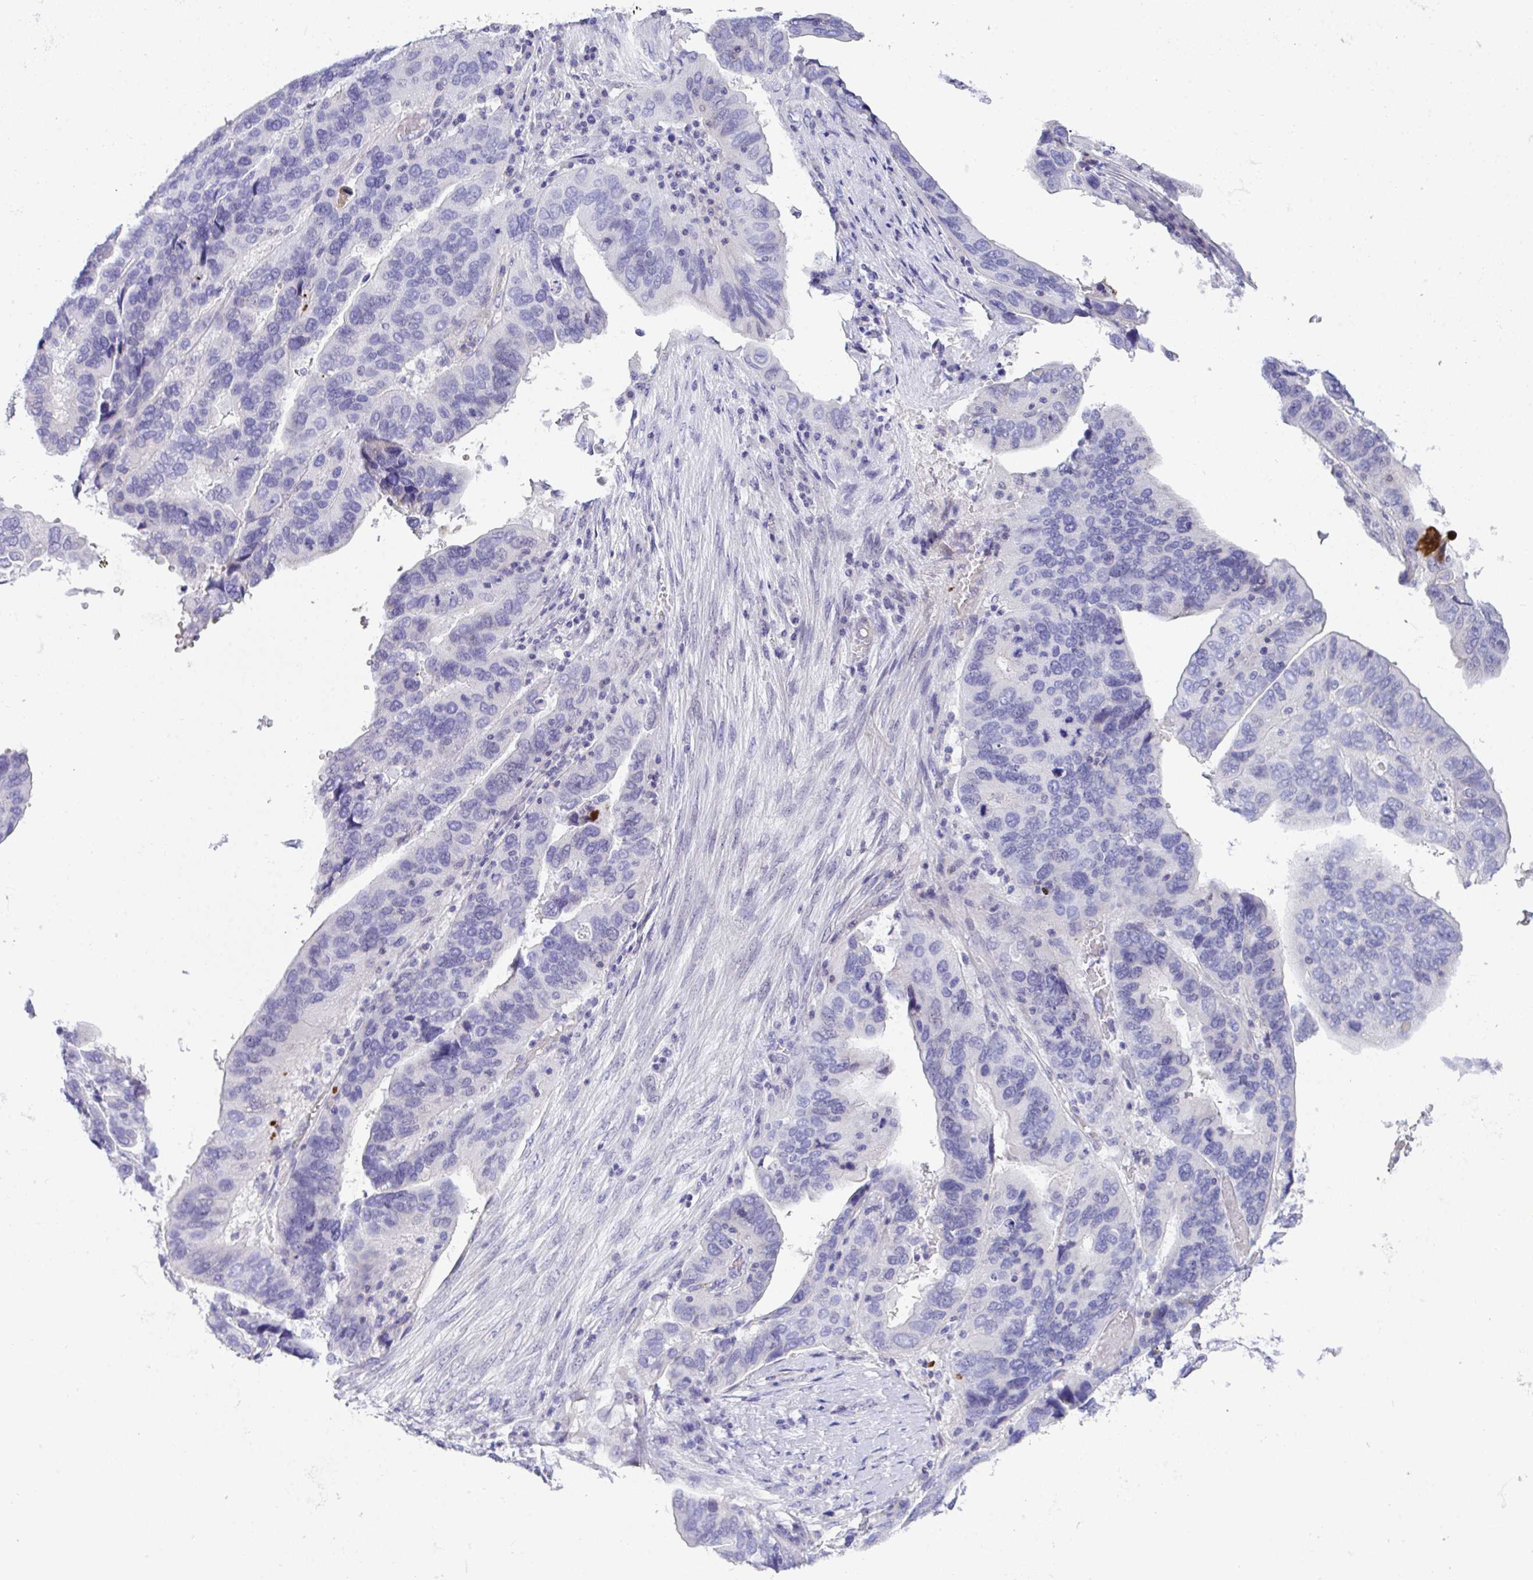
{"staining": {"intensity": "negative", "quantity": "none", "location": "none"}, "tissue": "ovarian cancer", "cell_type": "Tumor cells", "image_type": "cancer", "snomed": [{"axis": "morphology", "description": "Cystadenocarcinoma, serous, NOS"}, {"axis": "topography", "description": "Ovary"}], "caption": "Serous cystadenocarcinoma (ovarian) was stained to show a protein in brown. There is no significant expression in tumor cells. Brightfield microscopy of immunohistochemistry (IHC) stained with DAB (brown) and hematoxylin (blue), captured at high magnification.", "gene": "KMT2E", "patient": {"sex": "female", "age": 79}}